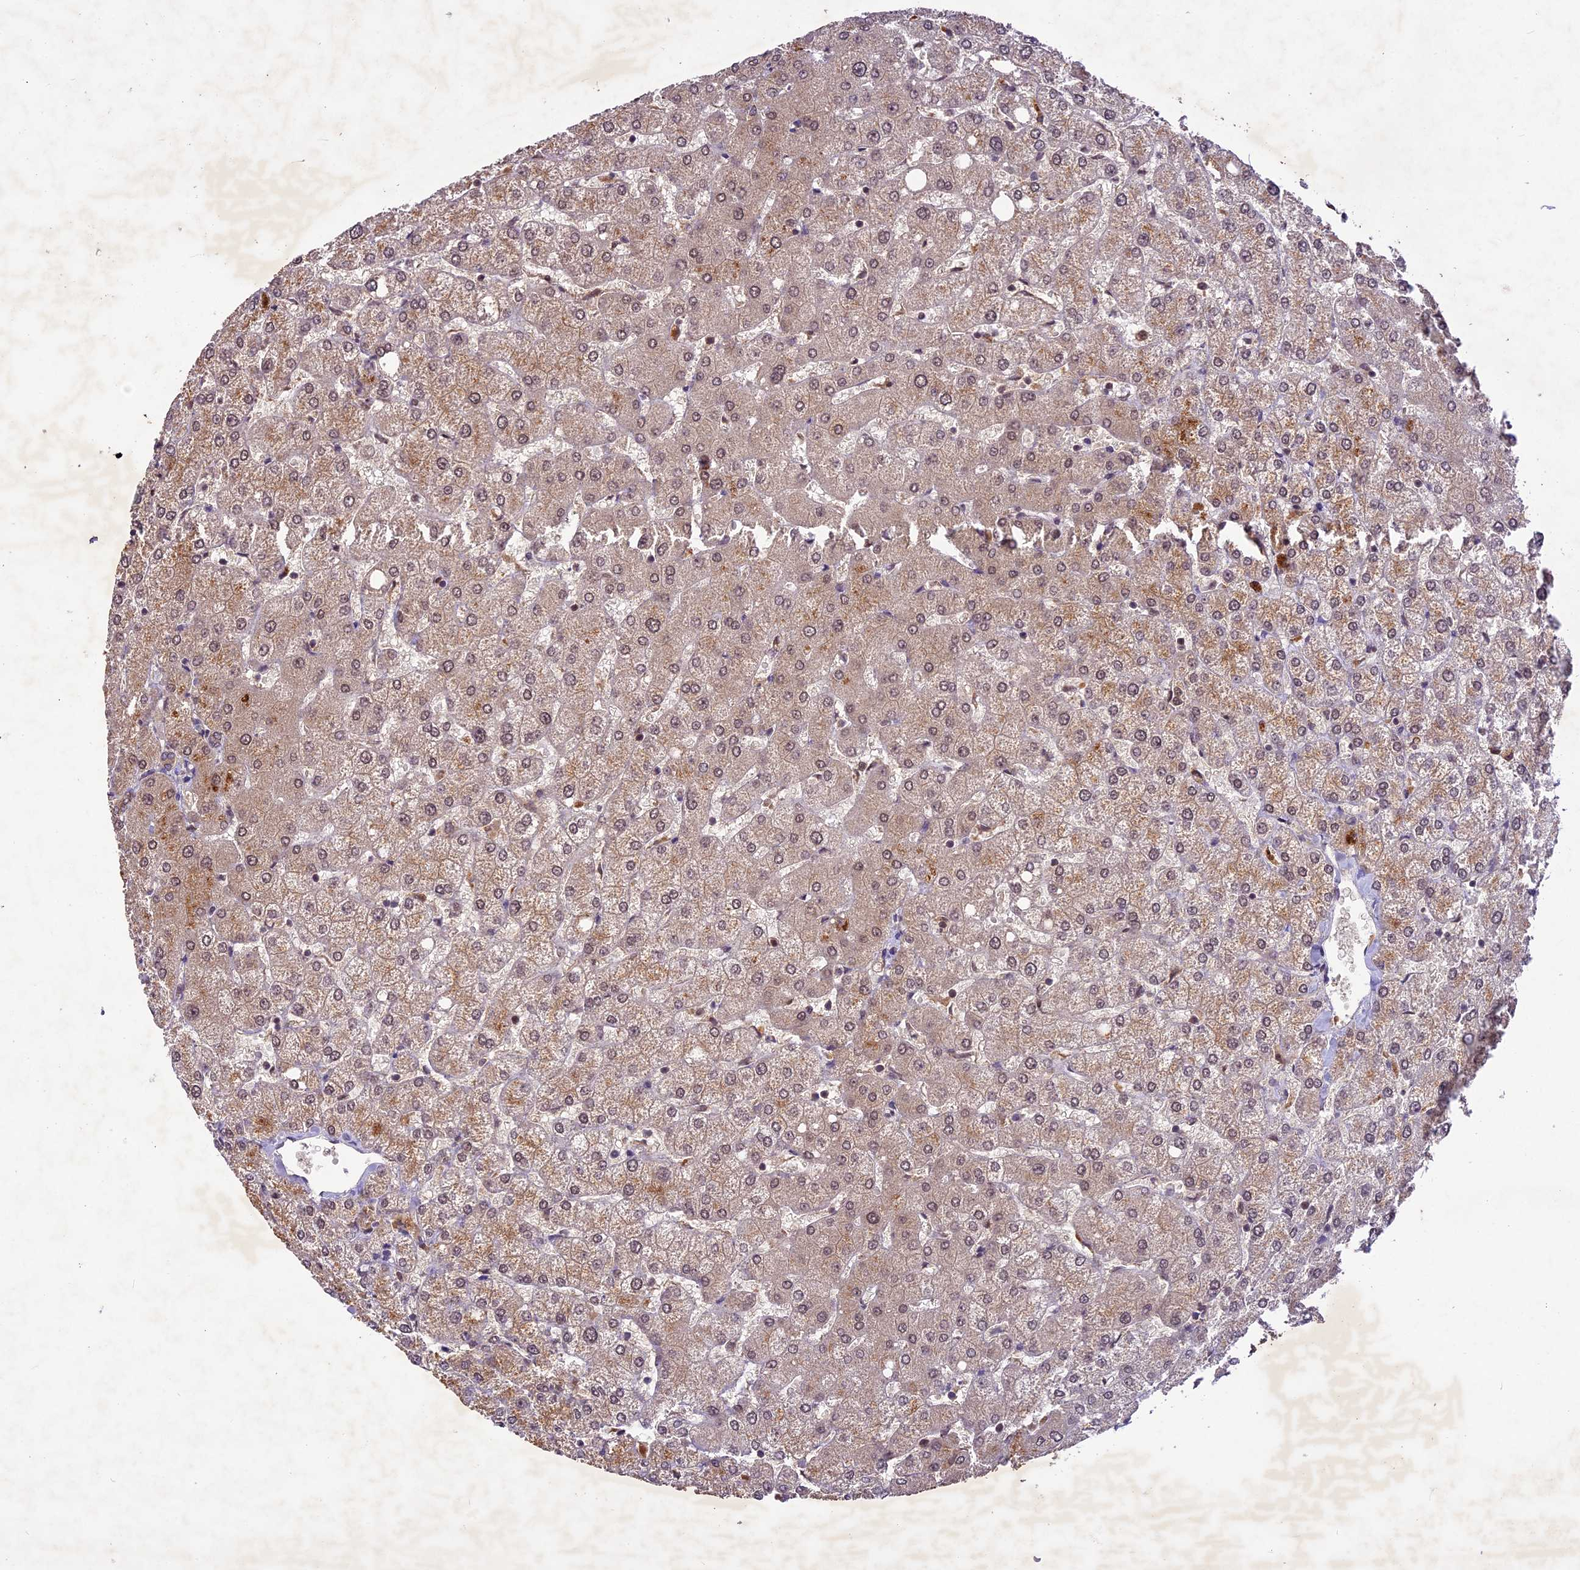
{"staining": {"intensity": "weak", "quantity": "<25%", "location": "cytoplasmic/membranous"}, "tissue": "liver", "cell_type": "Cholangiocytes", "image_type": "normal", "snomed": [{"axis": "morphology", "description": "Normal tissue, NOS"}, {"axis": "topography", "description": "Liver"}], "caption": "DAB immunohistochemical staining of unremarkable liver shows no significant positivity in cholangiocytes.", "gene": "ATP10A", "patient": {"sex": "female", "age": 54}}